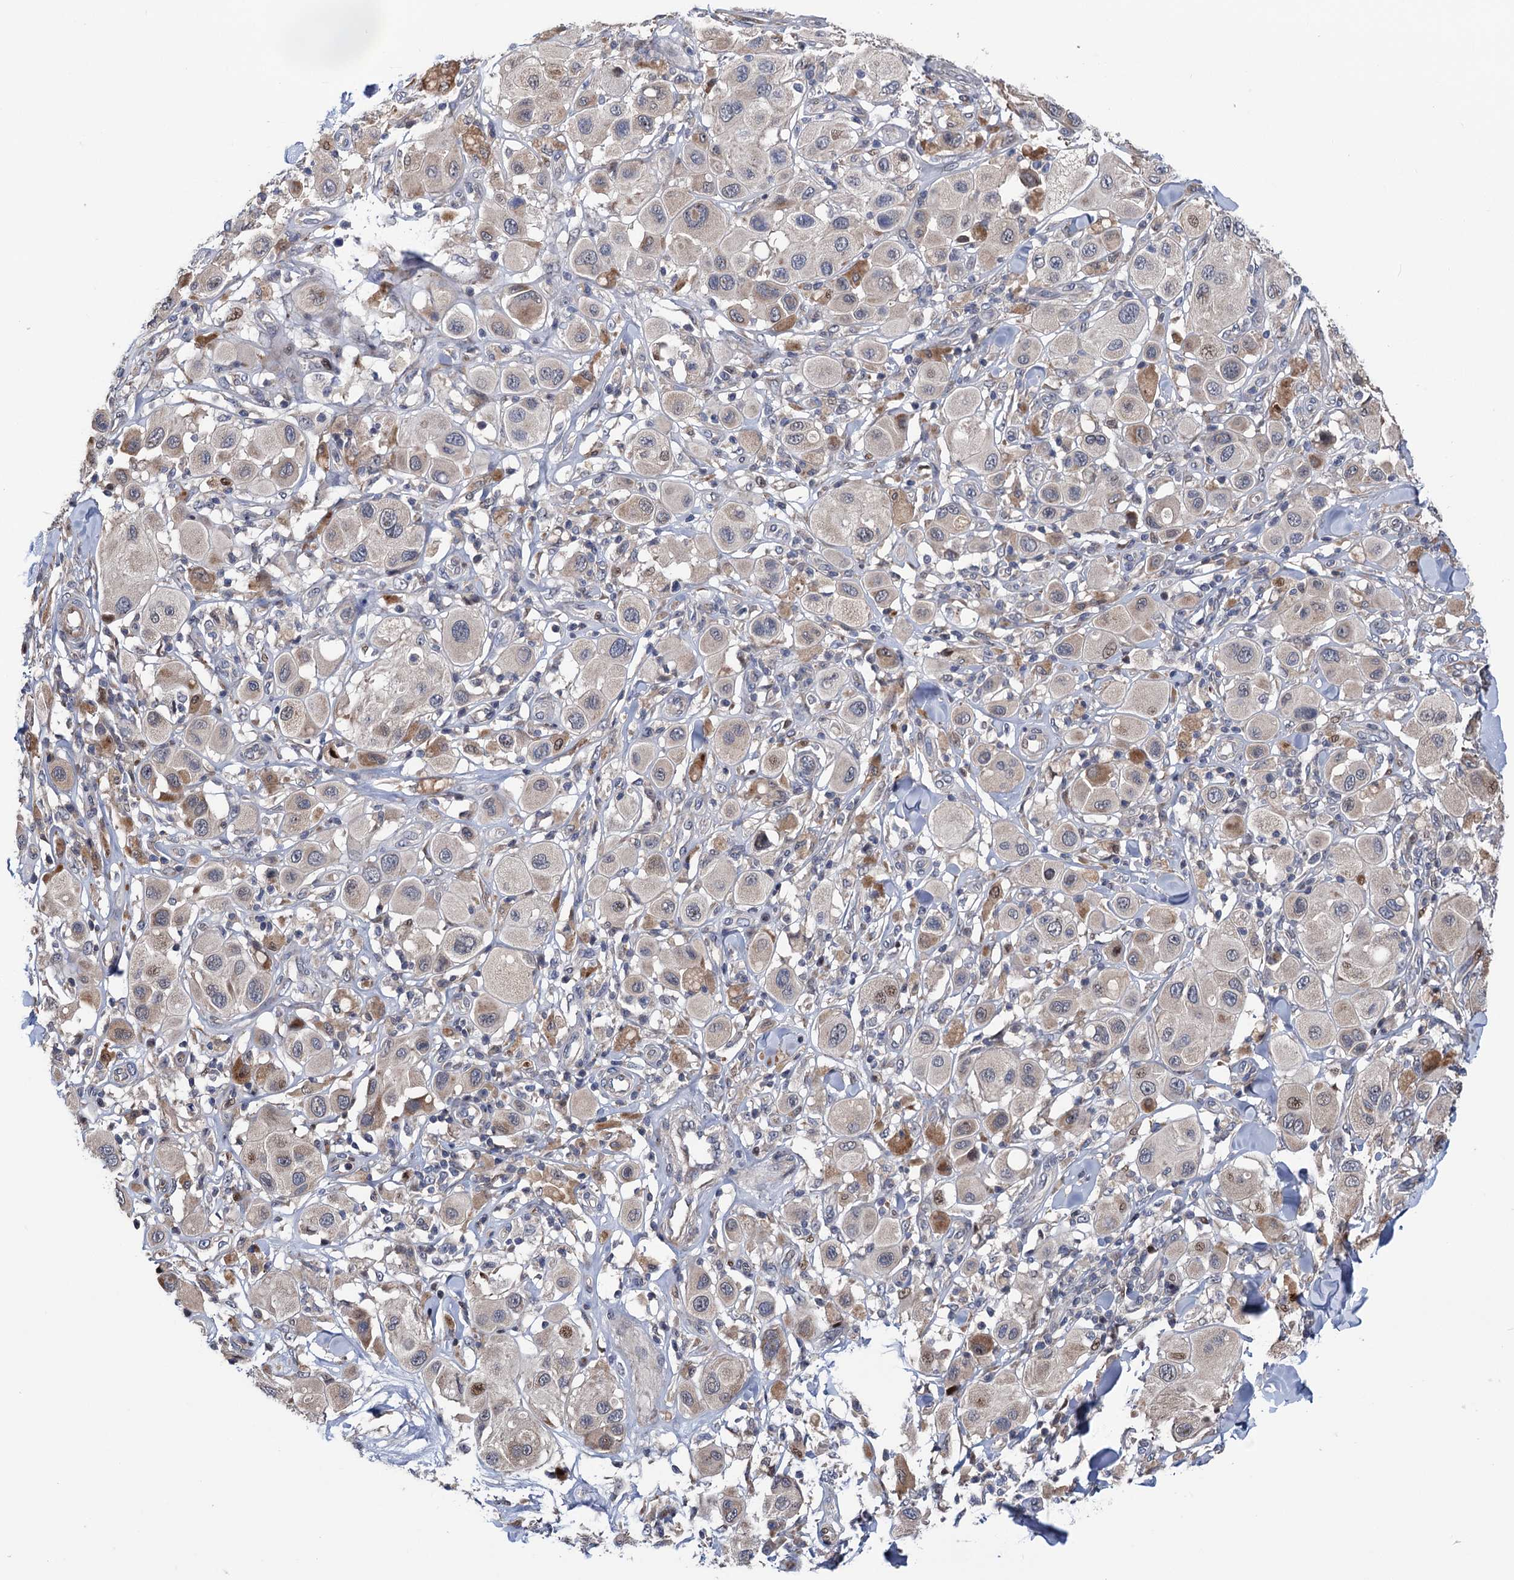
{"staining": {"intensity": "moderate", "quantity": "<25%", "location": "cytoplasmic/membranous"}, "tissue": "melanoma", "cell_type": "Tumor cells", "image_type": "cancer", "snomed": [{"axis": "morphology", "description": "Malignant melanoma, Metastatic site"}, {"axis": "topography", "description": "Skin"}], "caption": "High-power microscopy captured an immunohistochemistry micrograph of malignant melanoma (metastatic site), revealing moderate cytoplasmic/membranous expression in approximately <25% of tumor cells.", "gene": "UBR1", "patient": {"sex": "male", "age": 41}}